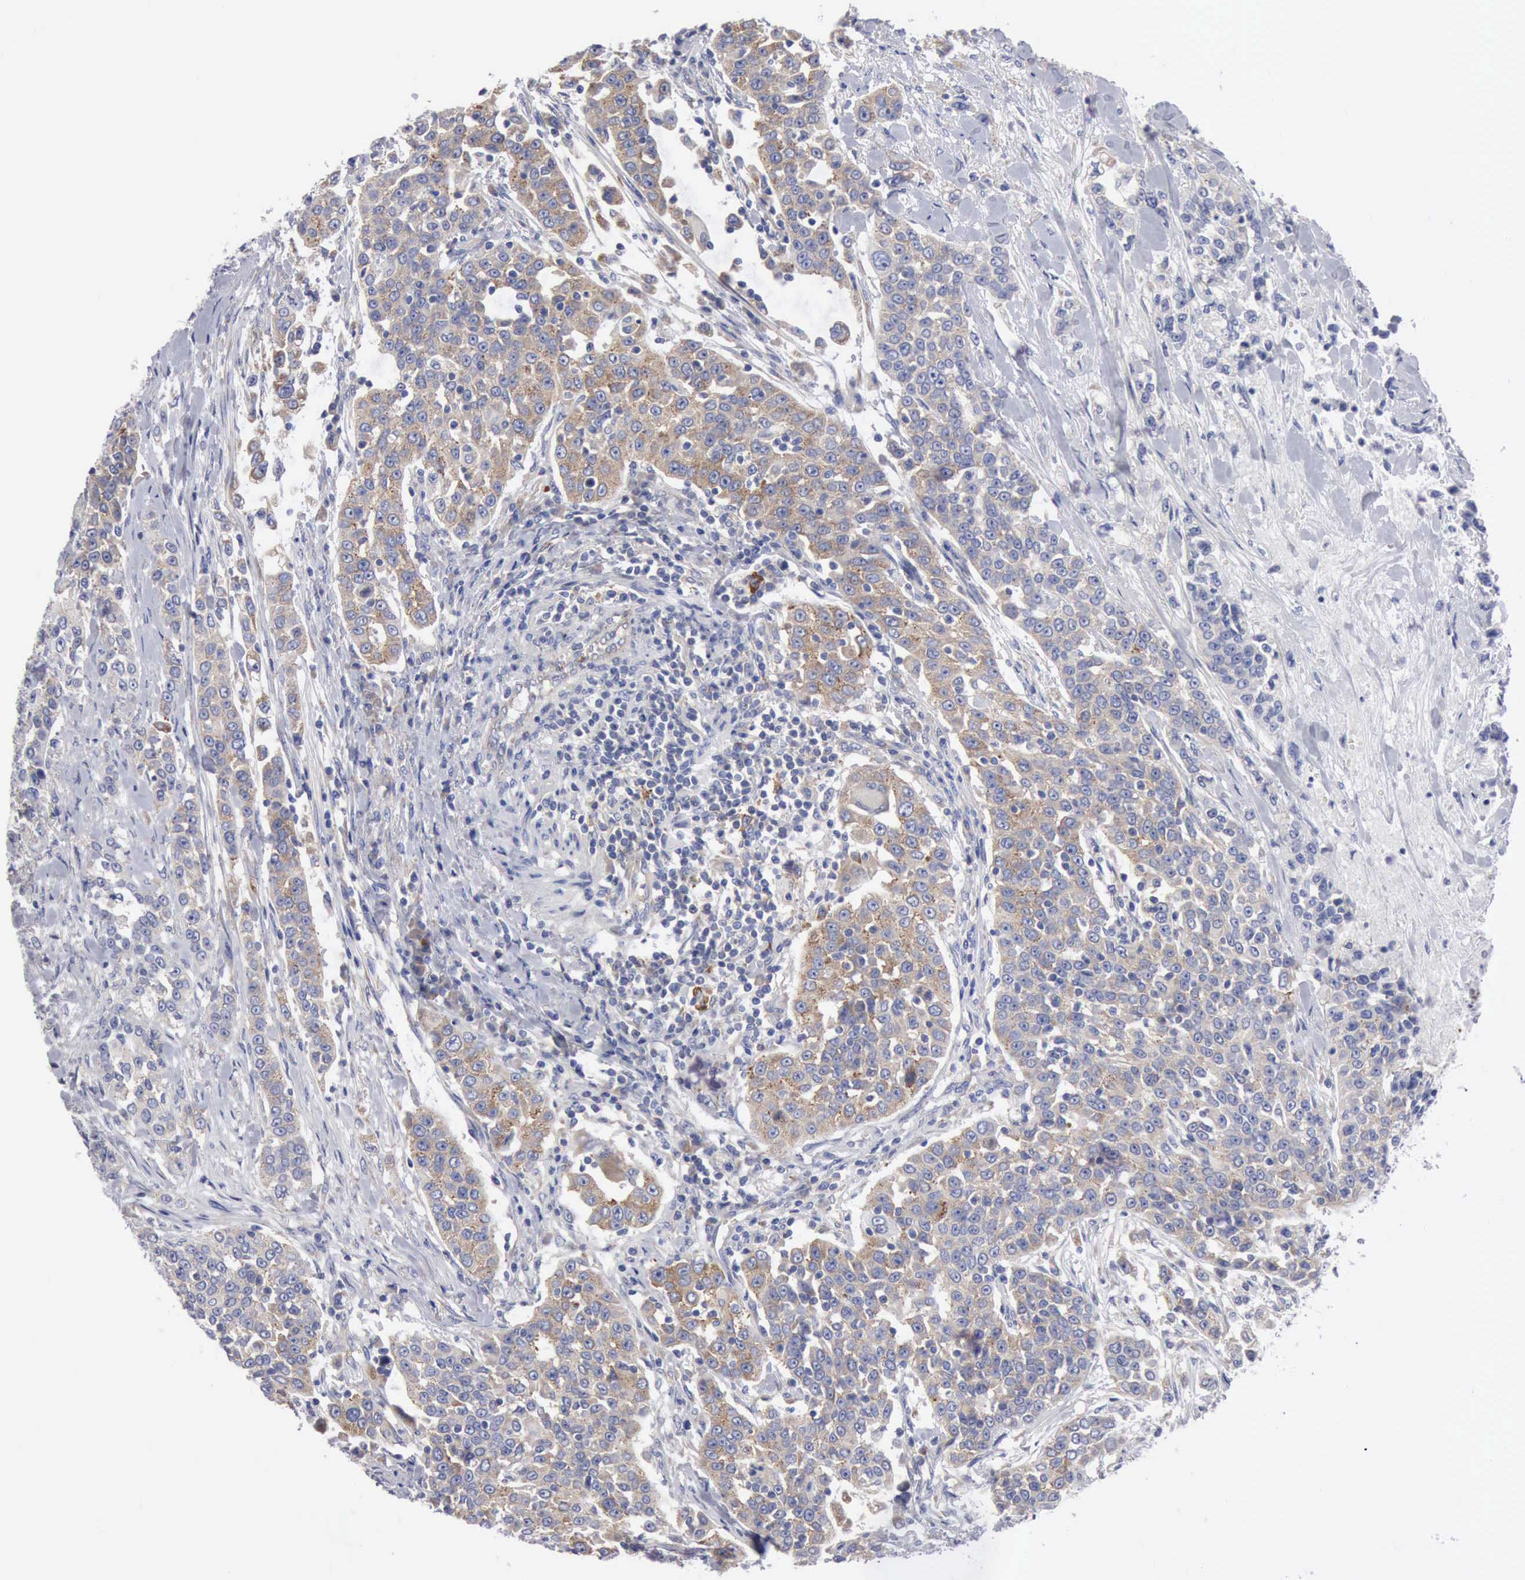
{"staining": {"intensity": "moderate", "quantity": "25%-75%", "location": "cytoplasmic/membranous"}, "tissue": "urothelial cancer", "cell_type": "Tumor cells", "image_type": "cancer", "snomed": [{"axis": "morphology", "description": "Urothelial carcinoma, High grade"}, {"axis": "topography", "description": "Urinary bladder"}], "caption": "Urothelial carcinoma (high-grade) stained for a protein (brown) reveals moderate cytoplasmic/membranous positive staining in about 25%-75% of tumor cells.", "gene": "TXLNG", "patient": {"sex": "female", "age": 80}}